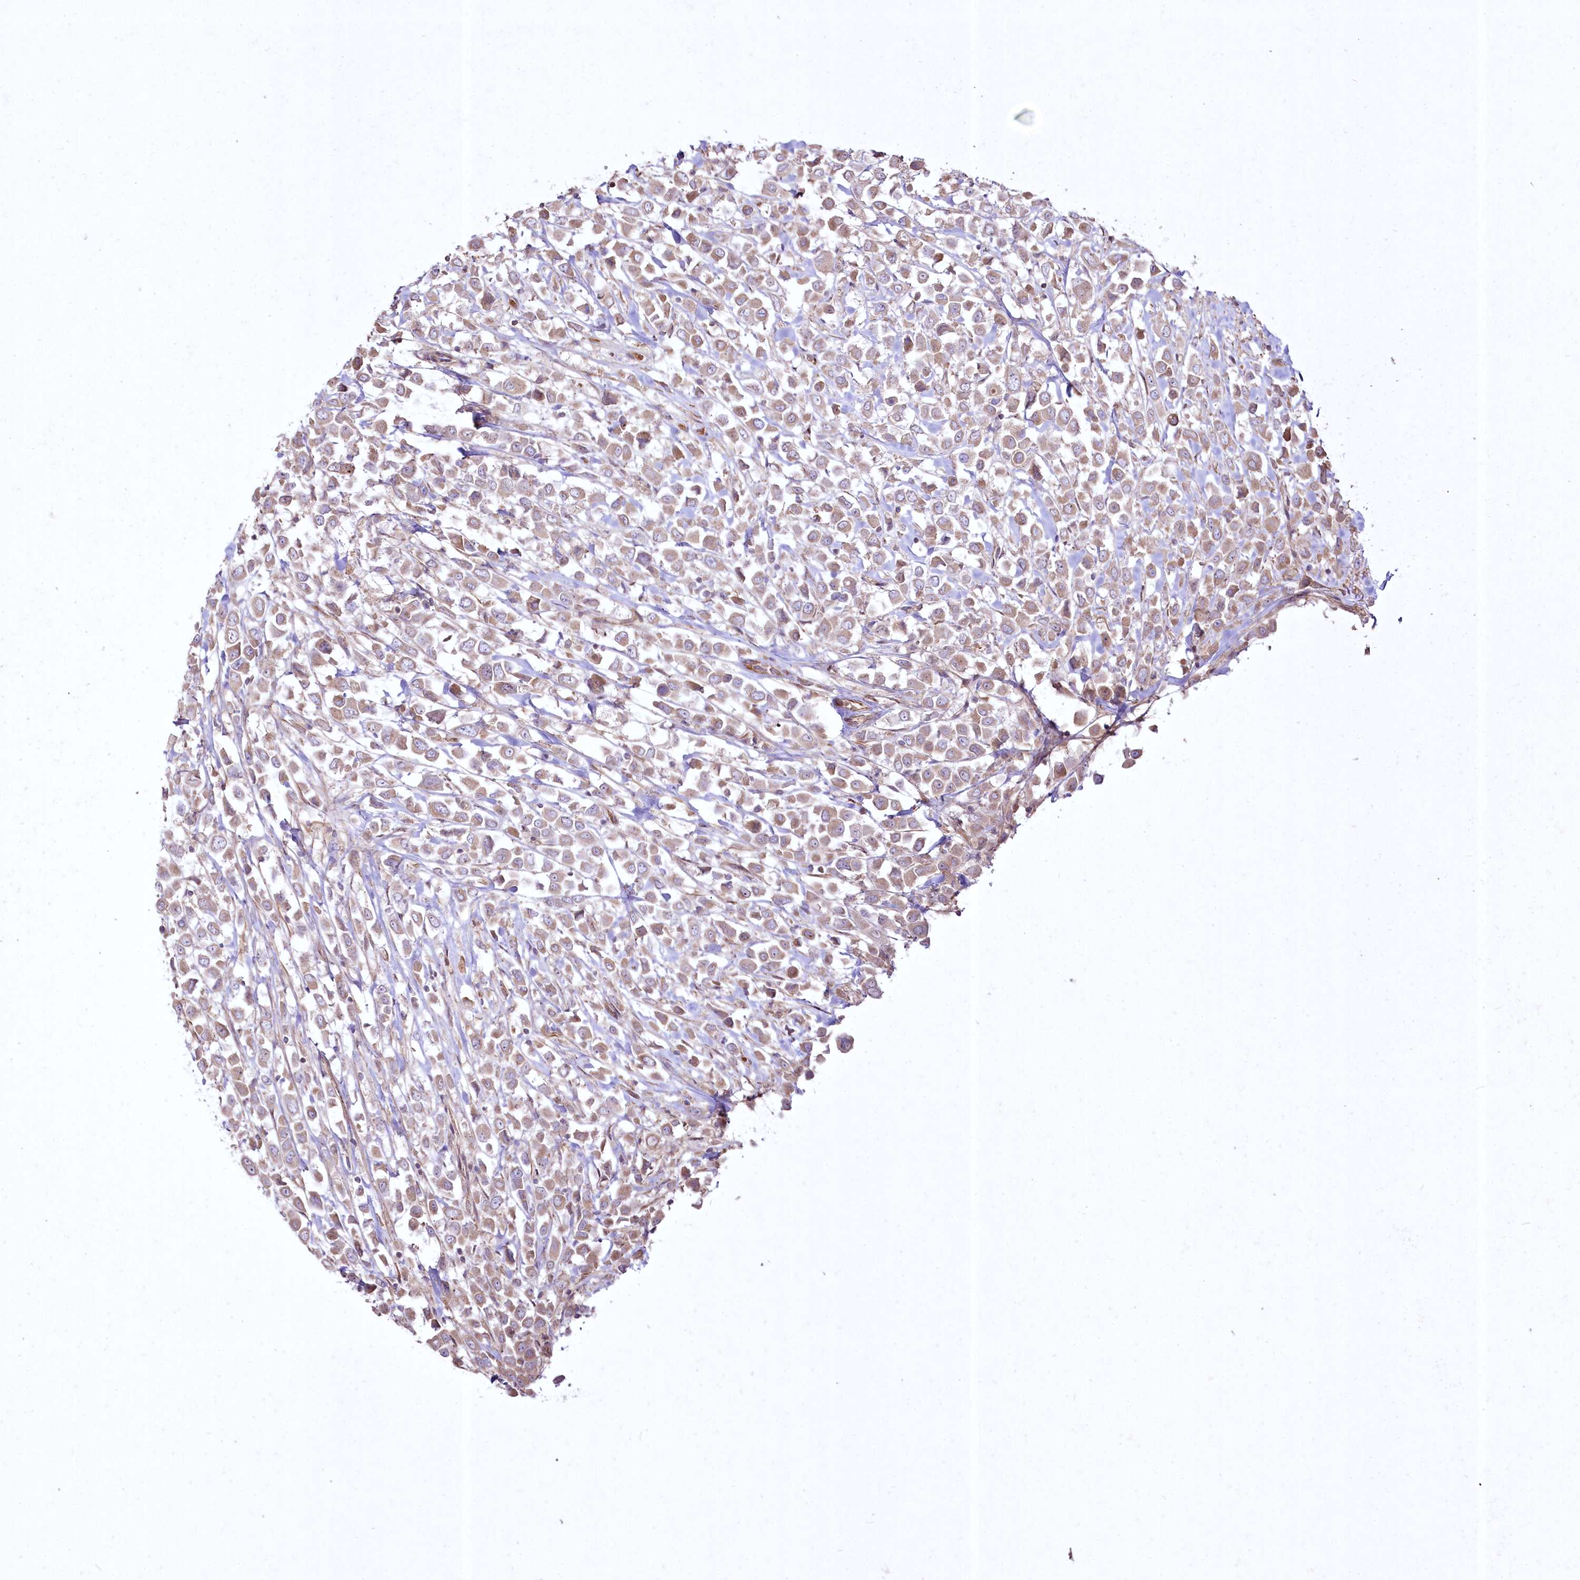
{"staining": {"intensity": "weak", "quantity": ">75%", "location": "cytoplasmic/membranous"}, "tissue": "breast cancer", "cell_type": "Tumor cells", "image_type": "cancer", "snomed": [{"axis": "morphology", "description": "Duct carcinoma"}, {"axis": "topography", "description": "Breast"}], "caption": "Tumor cells exhibit weak cytoplasmic/membranous expression in about >75% of cells in breast cancer.", "gene": "SH3TC1", "patient": {"sex": "female", "age": 61}}